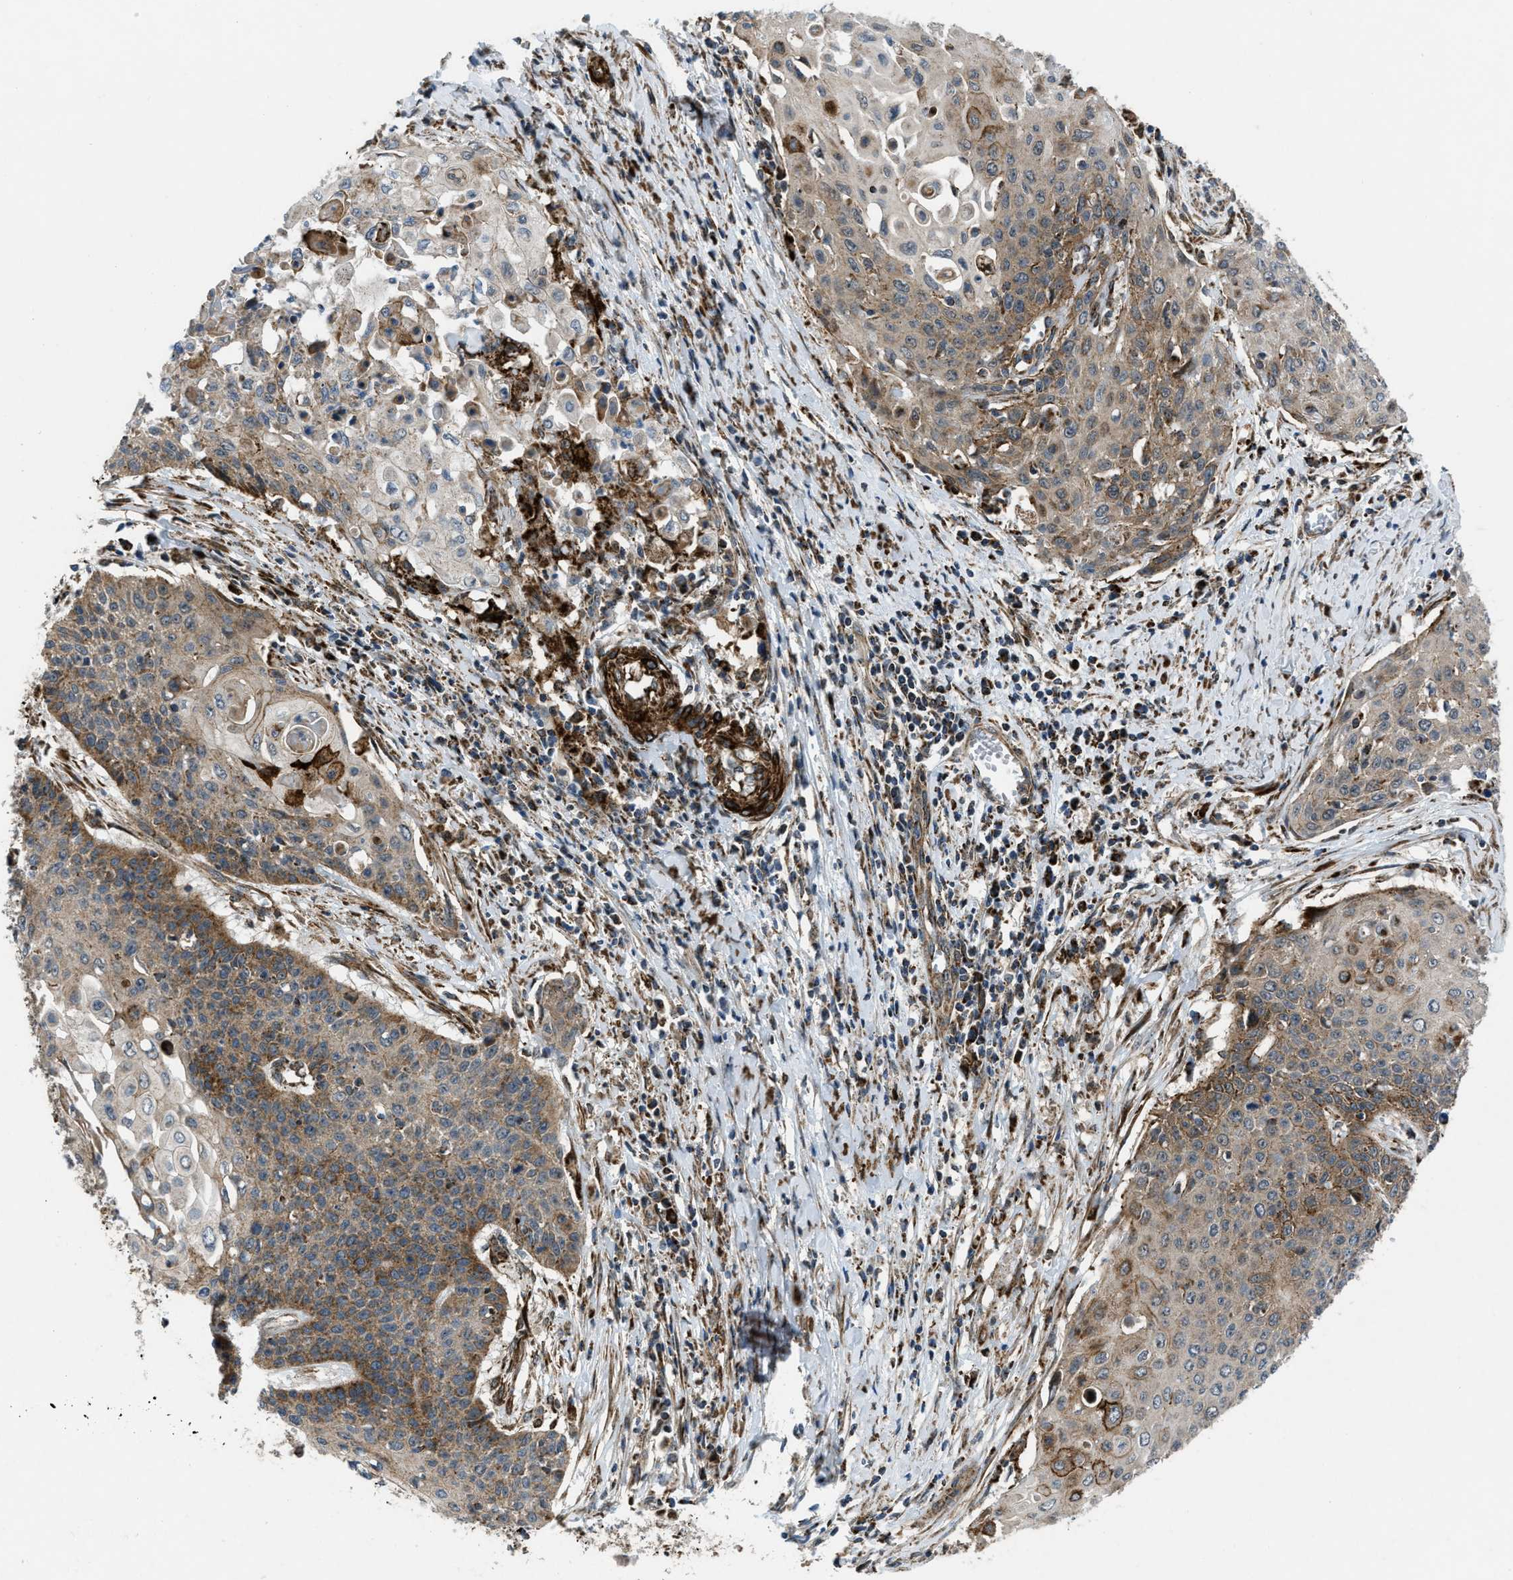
{"staining": {"intensity": "moderate", "quantity": ">75%", "location": "cytoplasmic/membranous"}, "tissue": "cervical cancer", "cell_type": "Tumor cells", "image_type": "cancer", "snomed": [{"axis": "morphology", "description": "Squamous cell carcinoma, NOS"}, {"axis": "topography", "description": "Cervix"}], "caption": "Protein staining of cervical squamous cell carcinoma tissue shows moderate cytoplasmic/membranous positivity in approximately >75% of tumor cells. (DAB IHC, brown staining for protein, blue staining for nuclei).", "gene": "GSDME", "patient": {"sex": "female", "age": 39}}